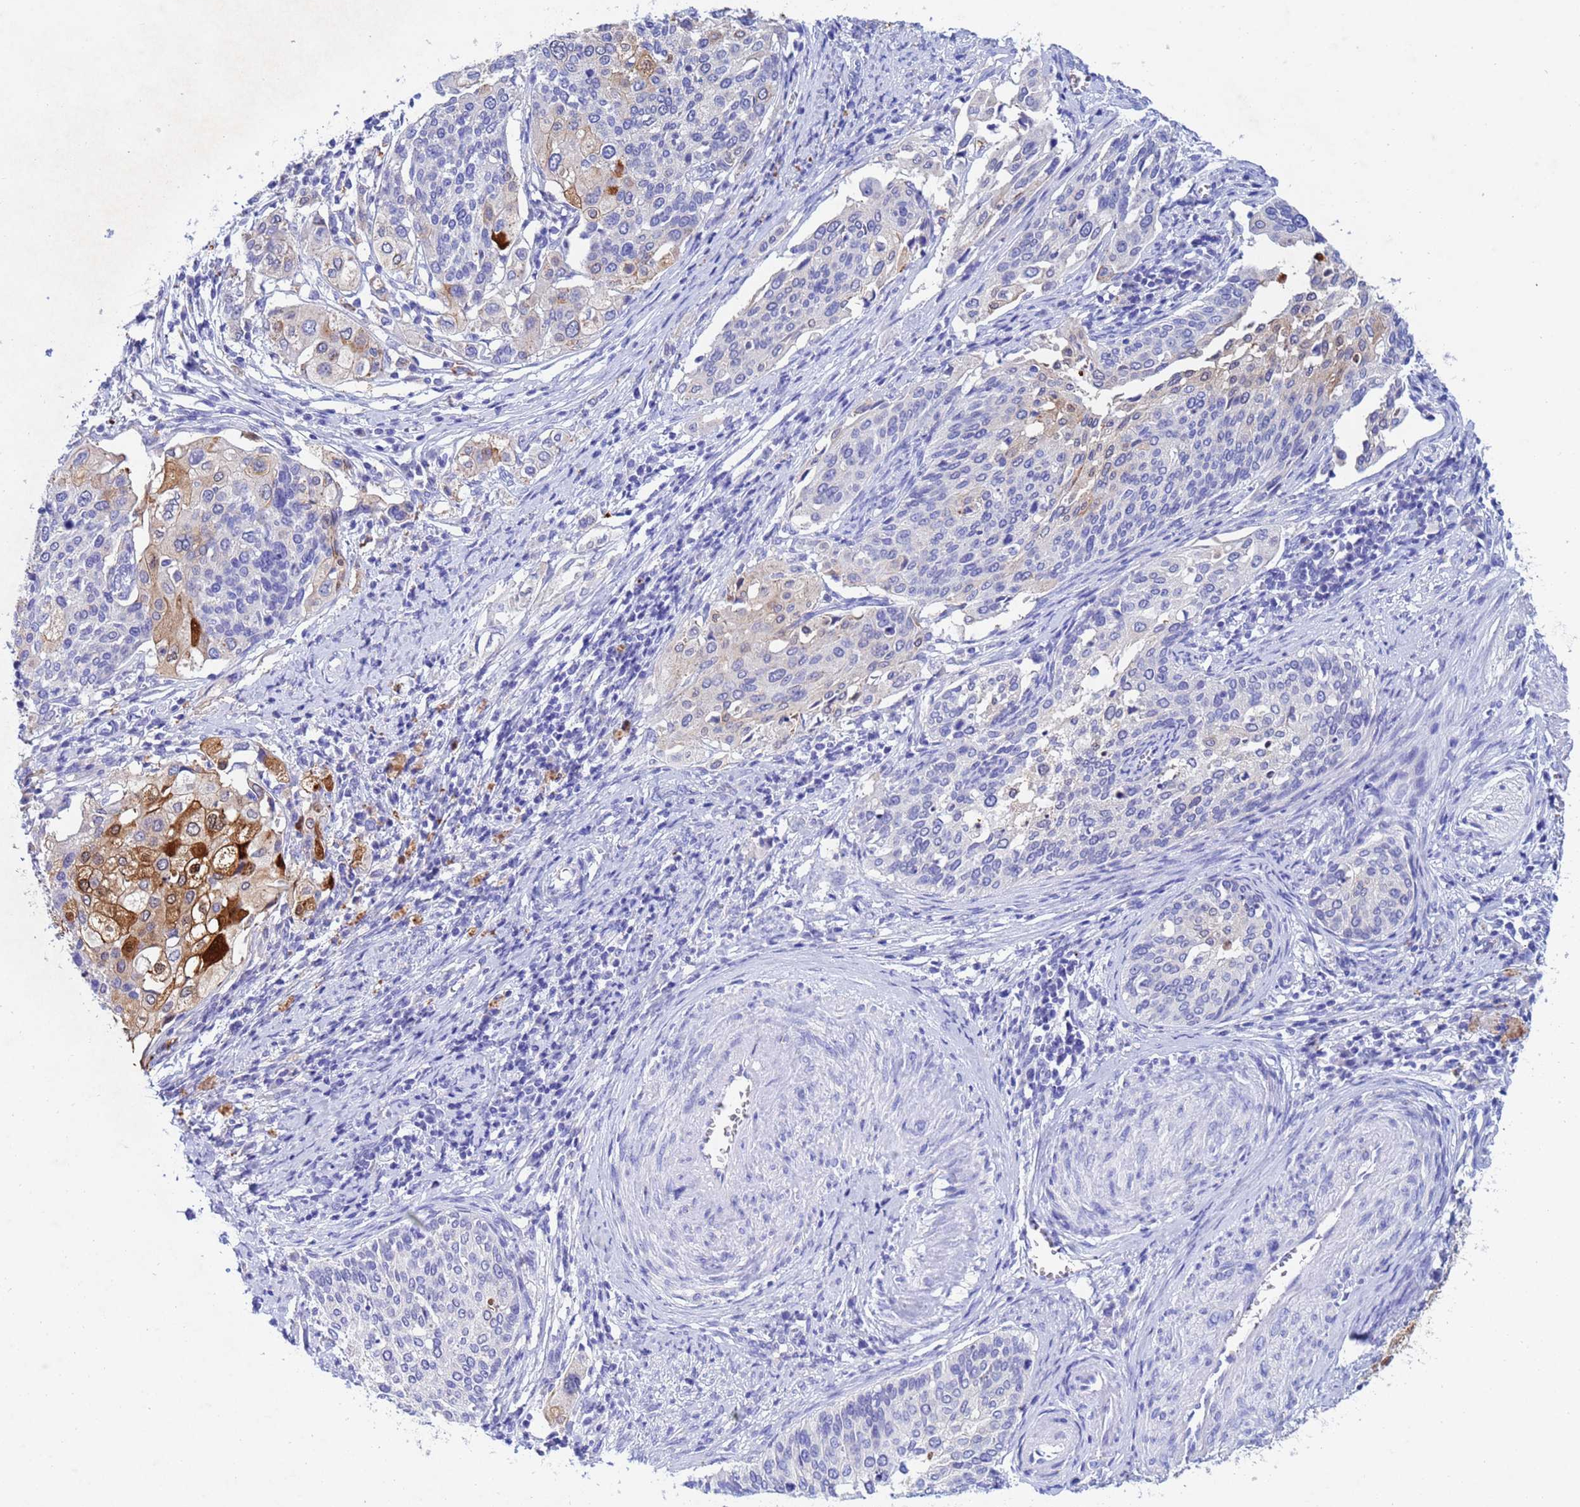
{"staining": {"intensity": "moderate", "quantity": "<25%", "location": "cytoplasmic/membranous"}, "tissue": "cervical cancer", "cell_type": "Tumor cells", "image_type": "cancer", "snomed": [{"axis": "morphology", "description": "Squamous cell carcinoma, NOS"}, {"axis": "topography", "description": "Cervix"}], "caption": "A photomicrograph of cervical squamous cell carcinoma stained for a protein displays moderate cytoplasmic/membranous brown staining in tumor cells.", "gene": "CSTB", "patient": {"sex": "female", "age": 44}}